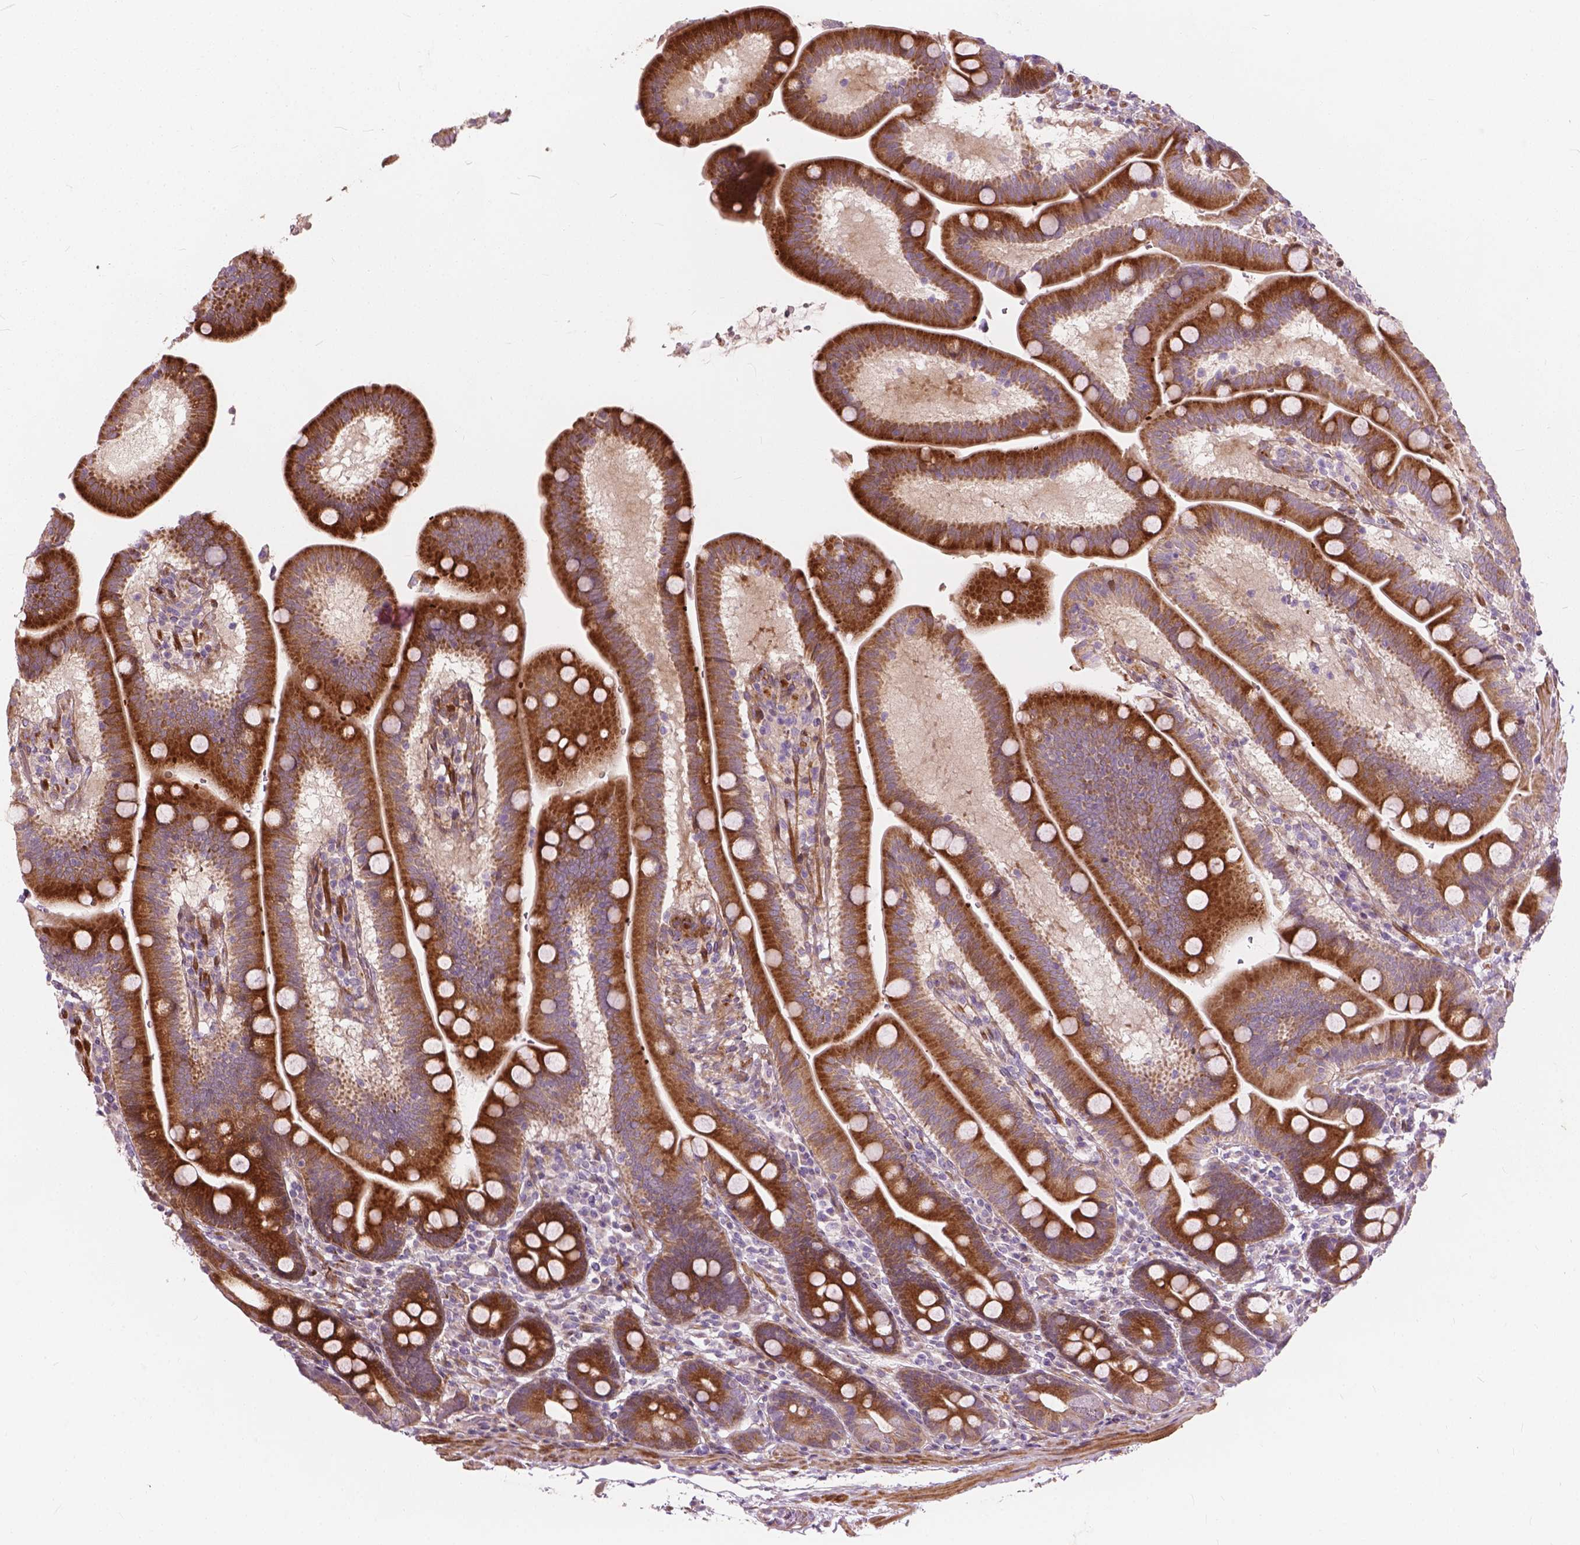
{"staining": {"intensity": "strong", "quantity": ">75%", "location": "cytoplasmic/membranous"}, "tissue": "duodenum", "cell_type": "Glandular cells", "image_type": "normal", "snomed": [{"axis": "morphology", "description": "Normal tissue, NOS"}, {"axis": "topography", "description": "Duodenum"}], "caption": "Duodenum was stained to show a protein in brown. There is high levels of strong cytoplasmic/membranous positivity in about >75% of glandular cells. The staining was performed using DAB, with brown indicating positive protein expression. Nuclei are stained blue with hematoxylin.", "gene": "MORN1", "patient": {"sex": "male", "age": 59}}